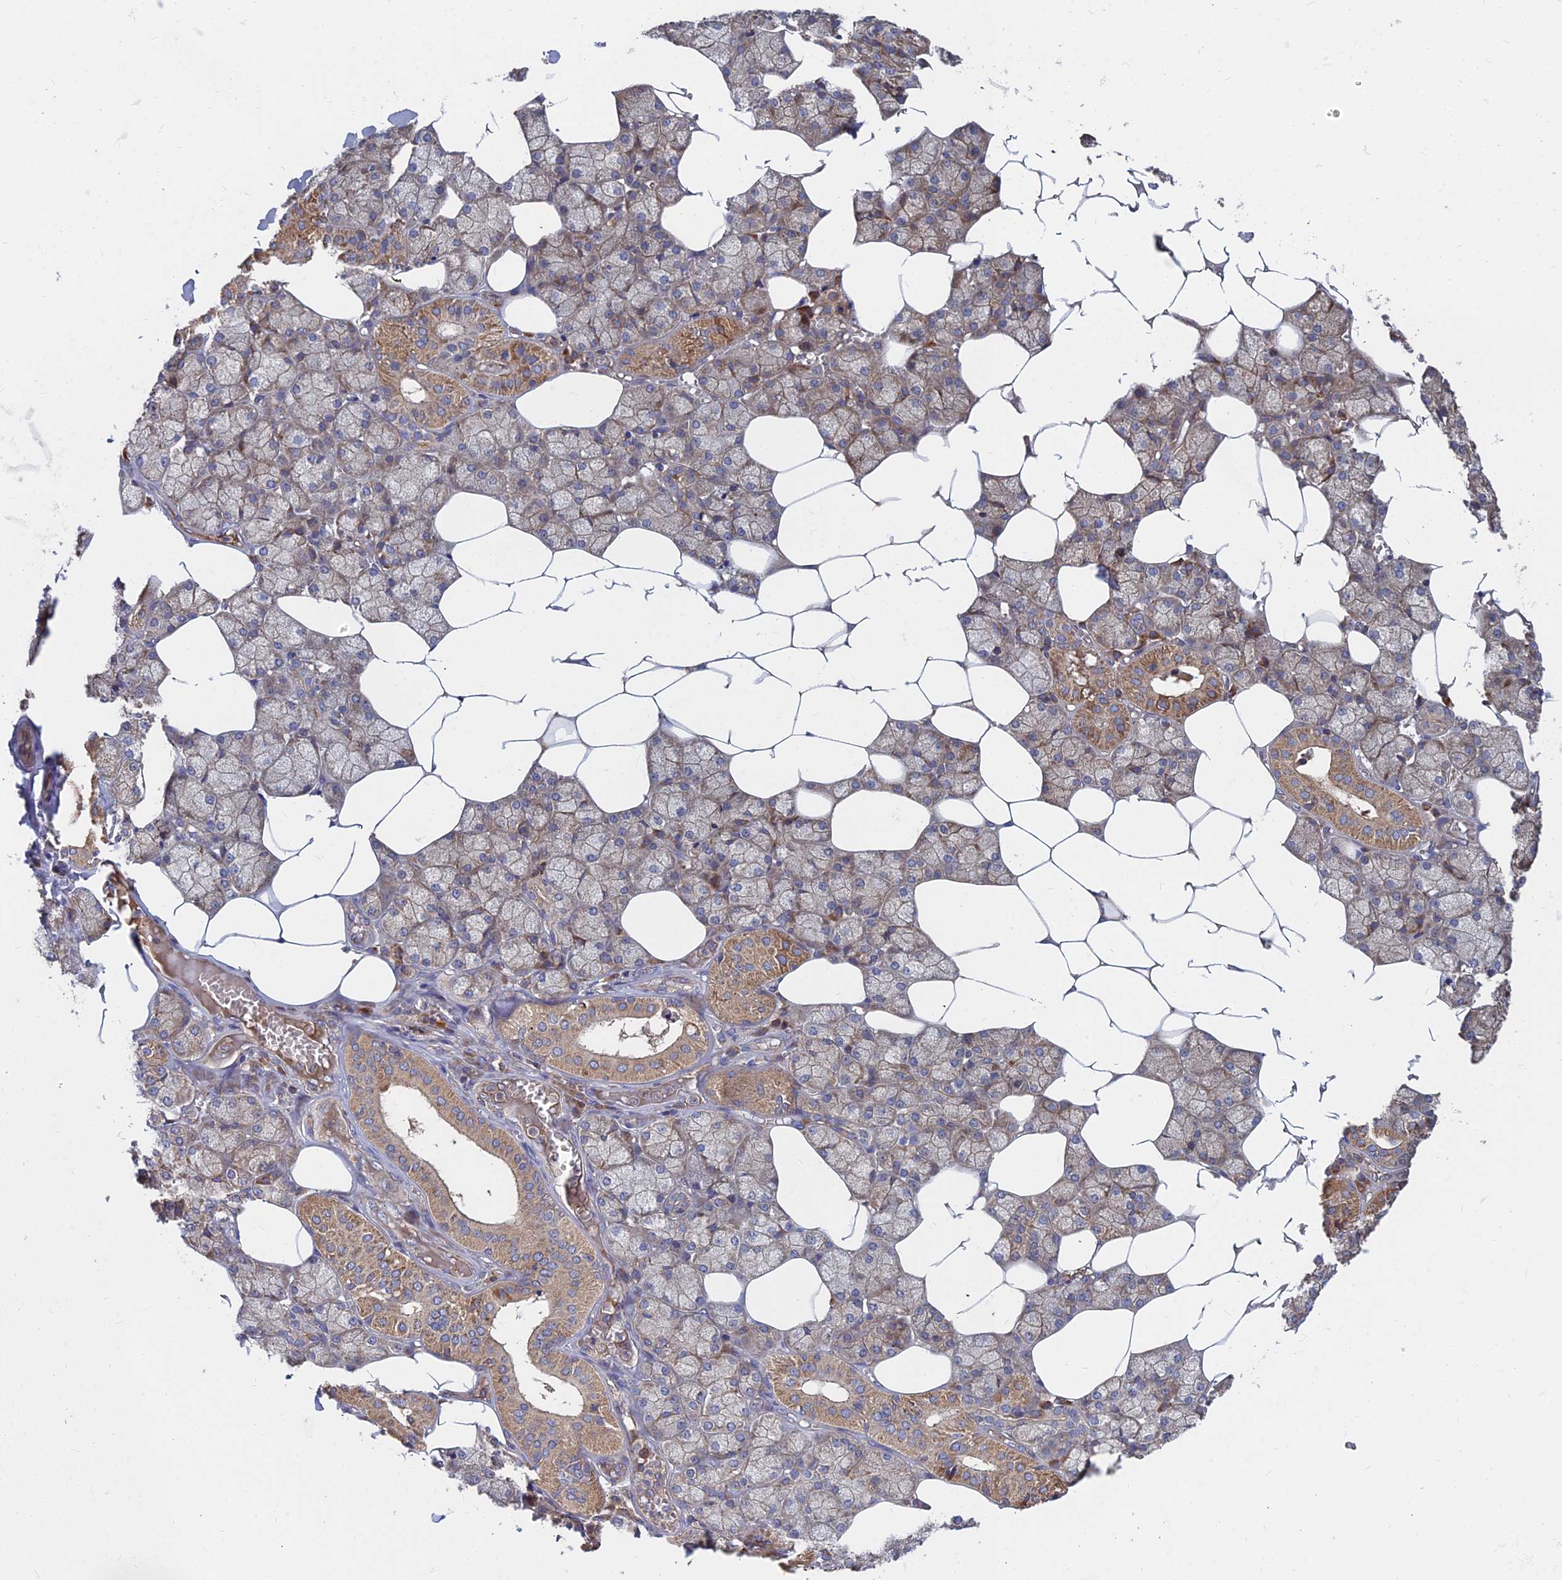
{"staining": {"intensity": "moderate", "quantity": "25%-75%", "location": "cytoplasmic/membranous"}, "tissue": "salivary gland", "cell_type": "Glandular cells", "image_type": "normal", "snomed": [{"axis": "morphology", "description": "Normal tissue, NOS"}, {"axis": "topography", "description": "Salivary gland"}], "caption": "This is a histology image of immunohistochemistry (IHC) staining of normal salivary gland, which shows moderate positivity in the cytoplasmic/membranous of glandular cells.", "gene": "CCZ1B", "patient": {"sex": "male", "age": 62}}